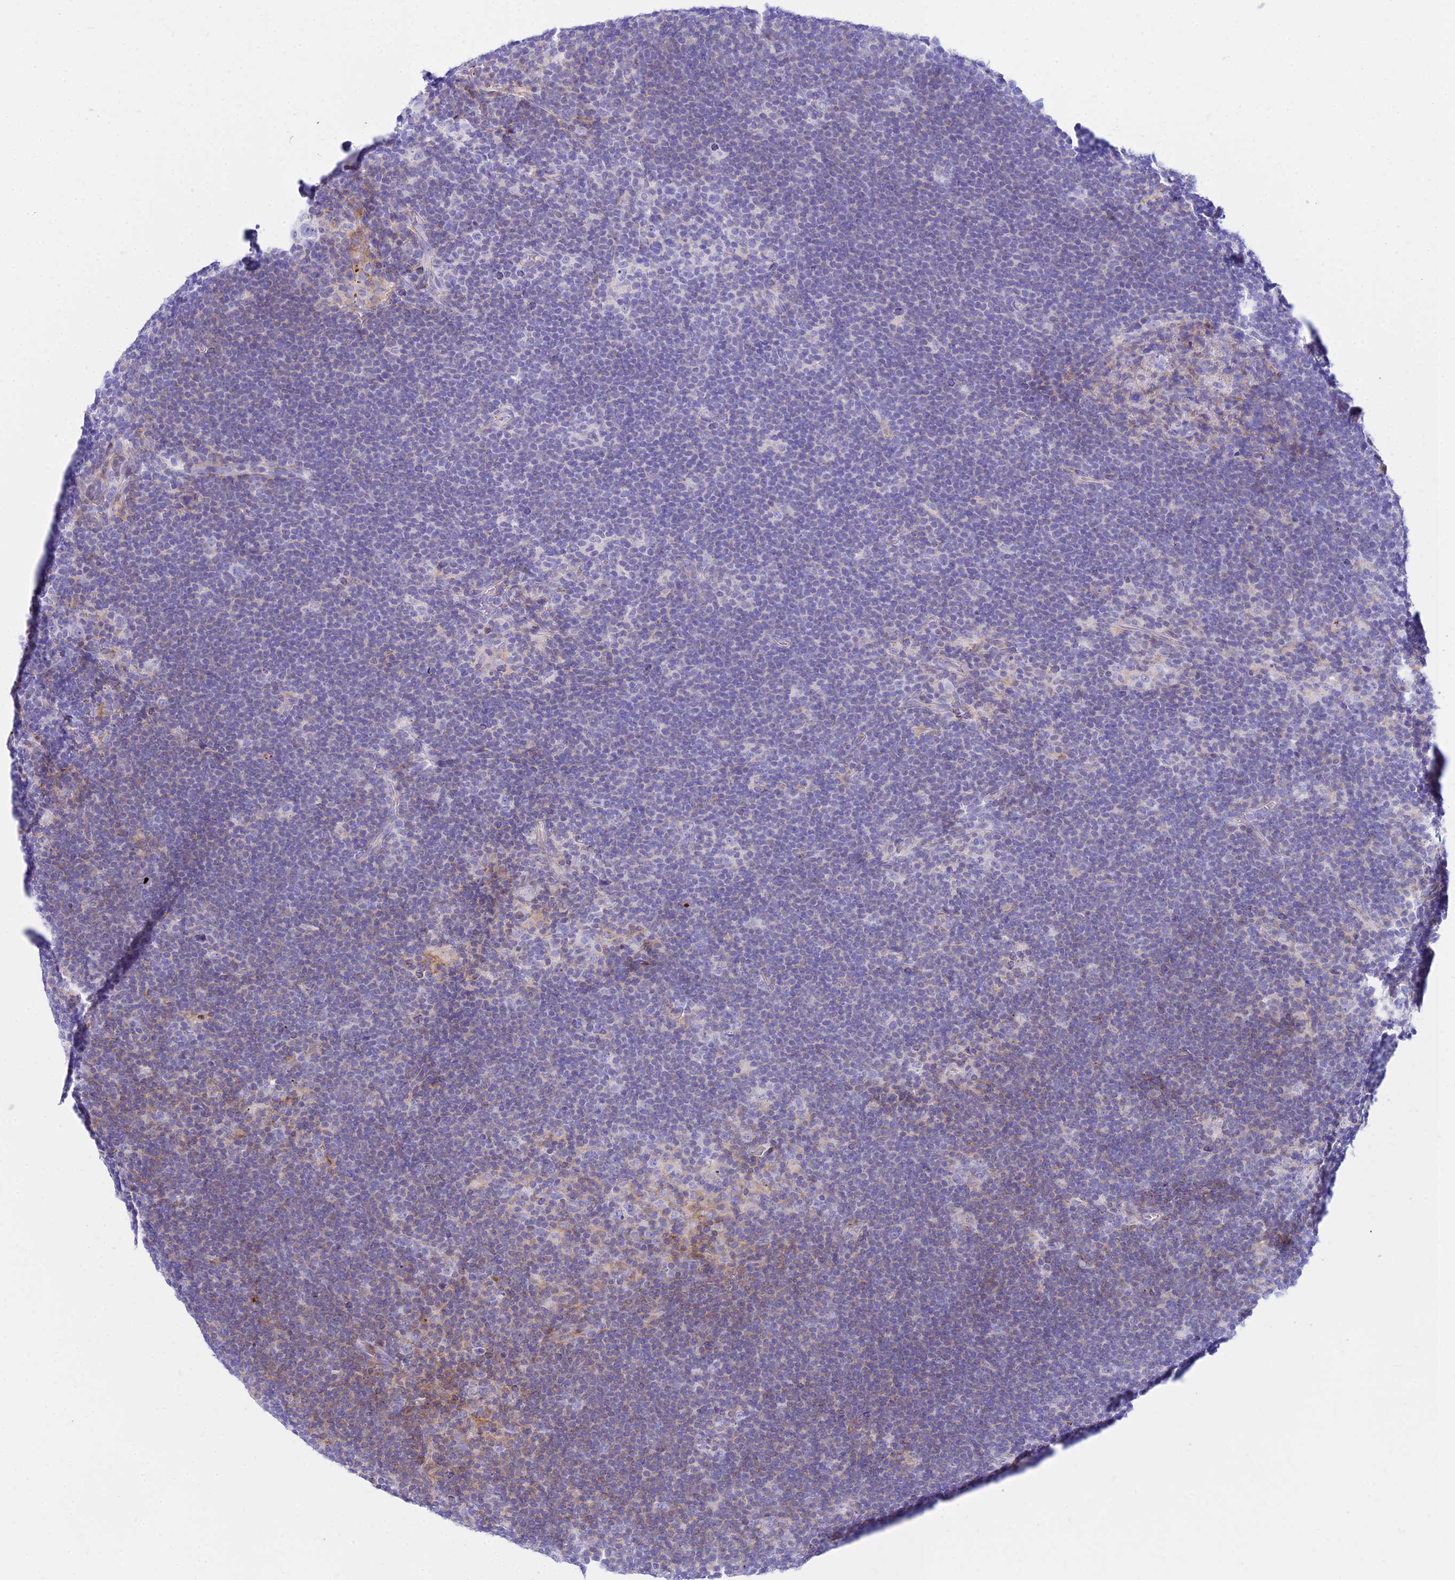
{"staining": {"intensity": "negative", "quantity": "none", "location": "none"}, "tissue": "lymphoma", "cell_type": "Tumor cells", "image_type": "cancer", "snomed": [{"axis": "morphology", "description": "Hodgkin's disease, NOS"}, {"axis": "topography", "description": "Lymph node"}], "caption": "IHC of lymphoma demonstrates no positivity in tumor cells.", "gene": "DLX1", "patient": {"sex": "female", "age": 57}}